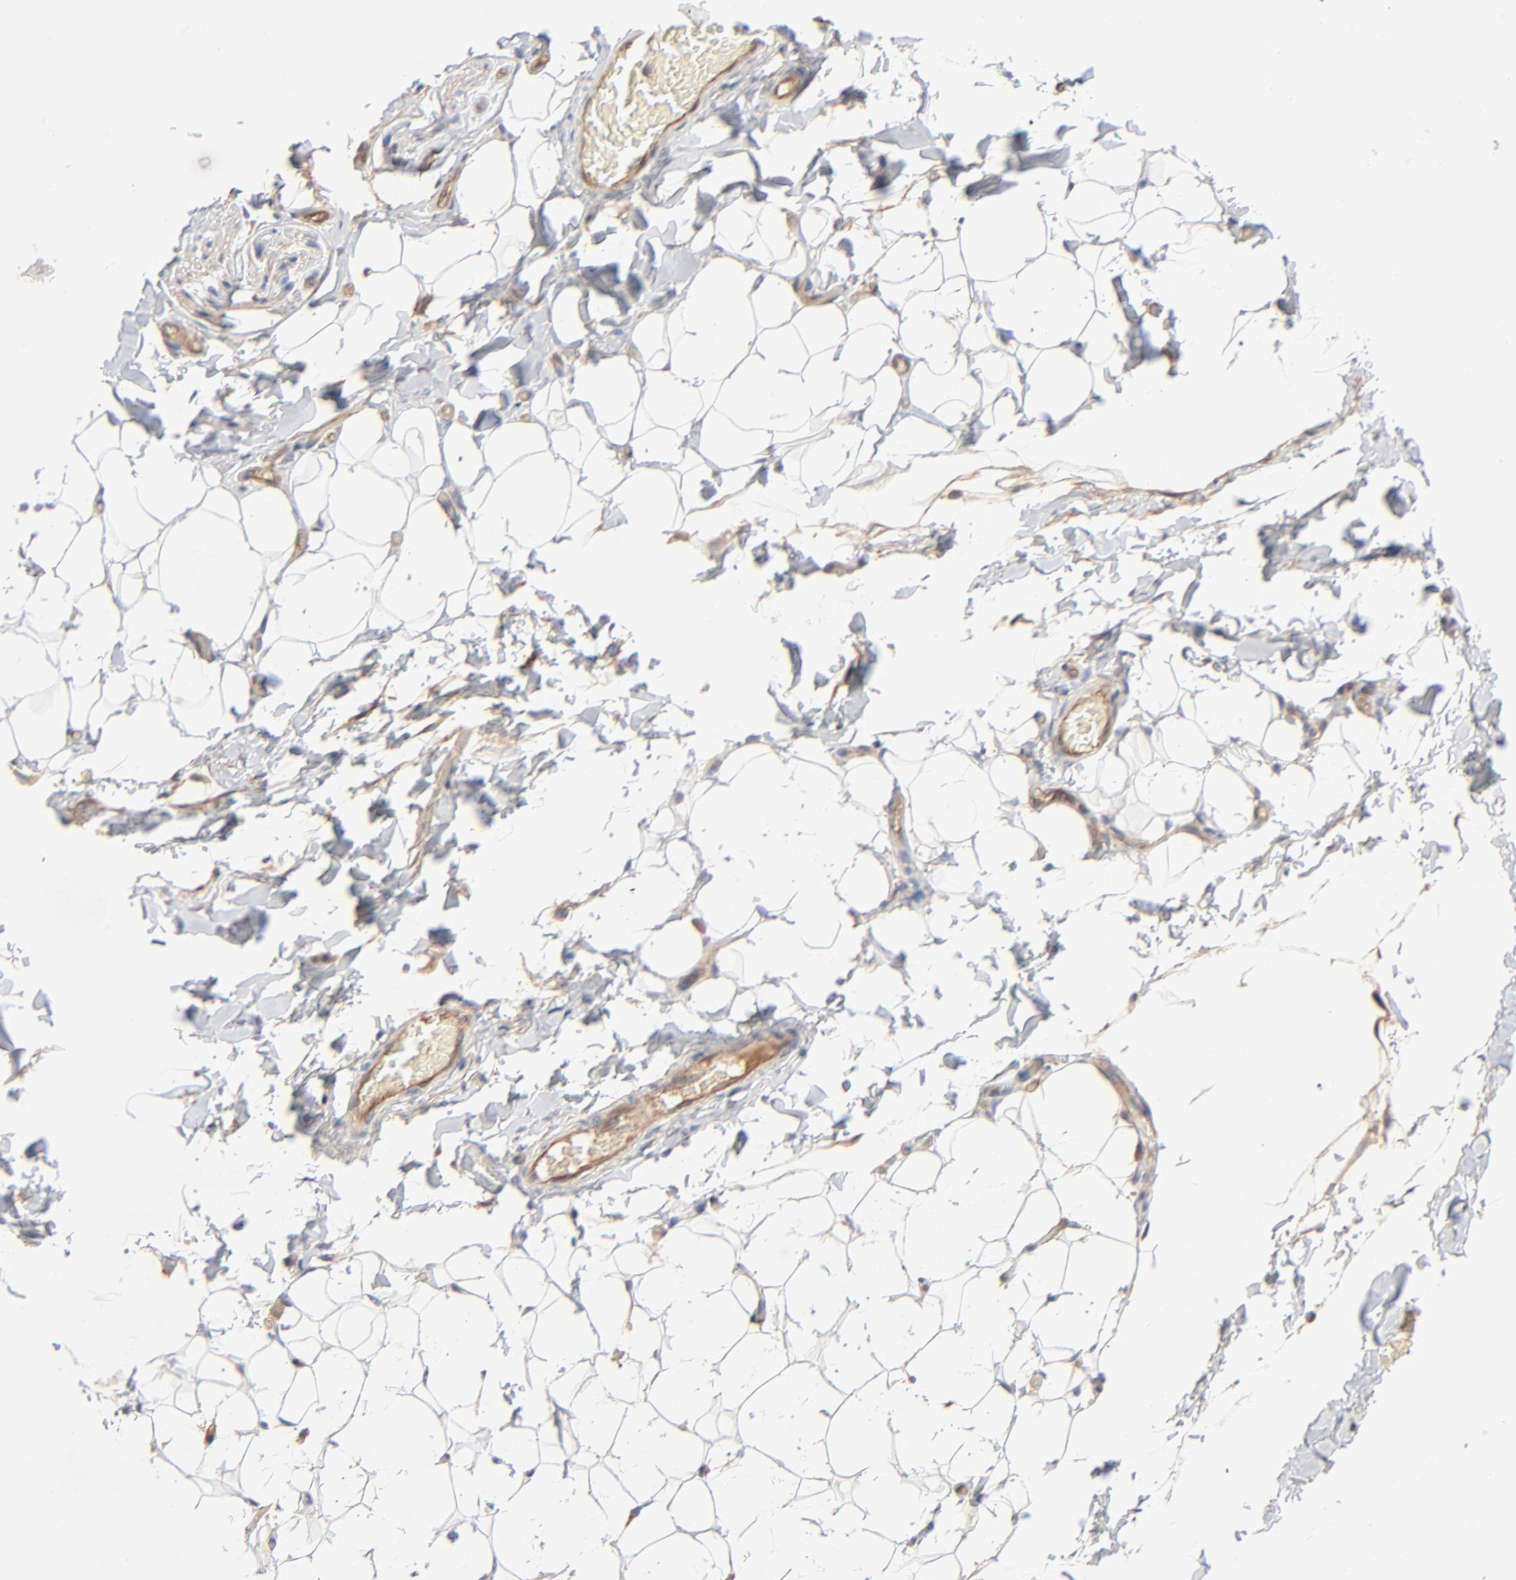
{"staining": {"intensity": "negative", "quantity": "none", "location": "none"}, "tissue": "adipose tissue", "cell_type": "Adipocytes", "image_type": "normal", "snomed": [{"axis": "morphology", "description": "Normal tissue, NOS"}, {"axis": "topography", "description": "Soft tissue"}], "caption": "IHC of unremarkable adipose tissue demonstrates no positivity in adipocytes. Brightfield microscopy of immunohistochemistry (IHC) stained with DAB (brown) and hematoxylin (blue), captured at high magnification.", "gene": "ABLIM3", "patient": {"sex": "male", "age": 26}}